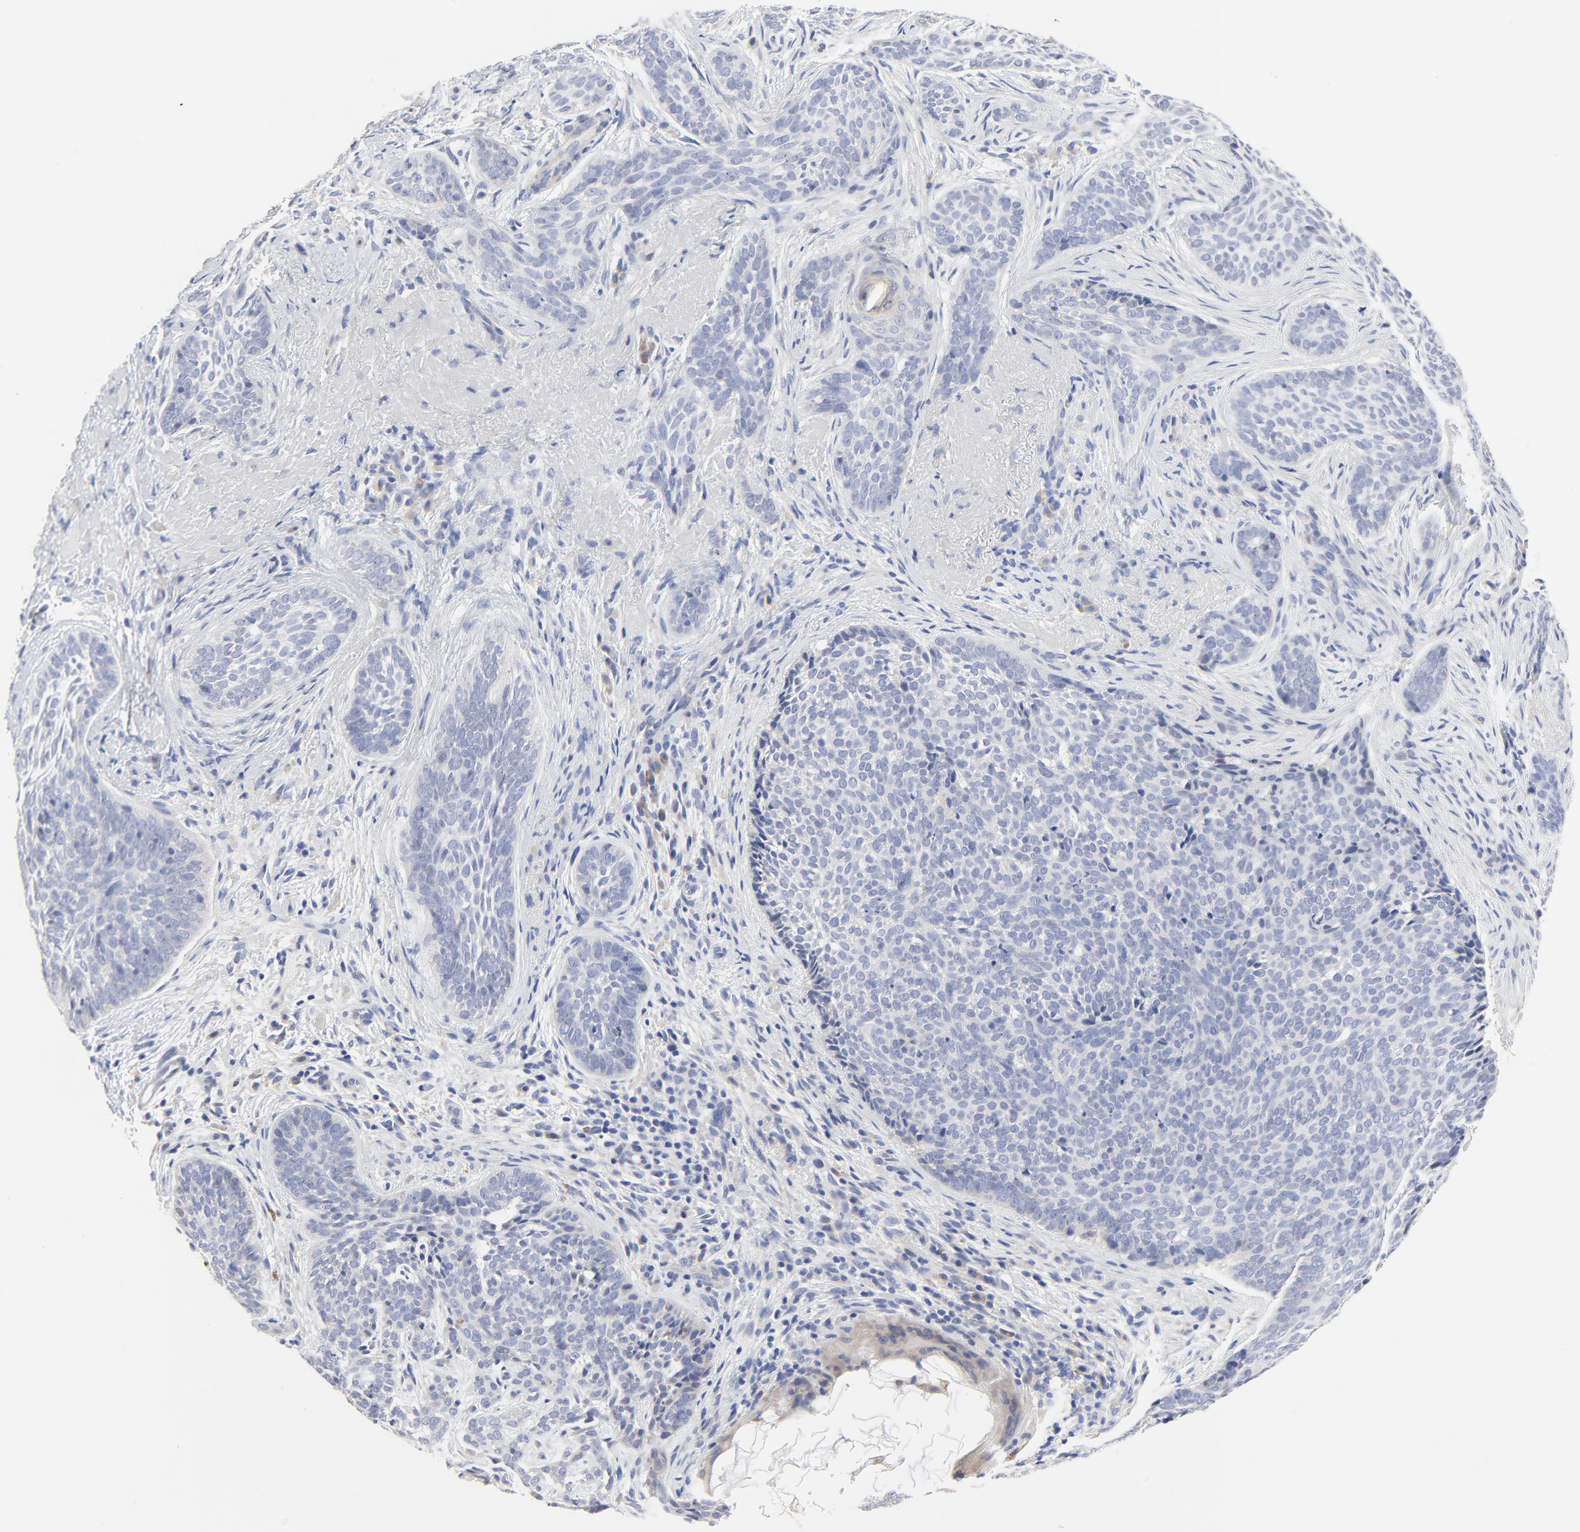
{"staining": {"intensity": "negative", "quantity": "none", "location": "none"}, "tissue": "skin cancer", "cell_type": "Tumor cells", "image_type": "cancer", "snomed": [{"axis": "morphology", "description": "Basal cell carcinoma"}, {"axis": "topography", "description": "Skin"}], "caption": "Tumor cells show no significant staining in skin cancer. (Immunohistochemistry, brightfield microscopy, high magnification).", "gene": "DHRSX", "patient": {"sex": "male", "age": 91}}